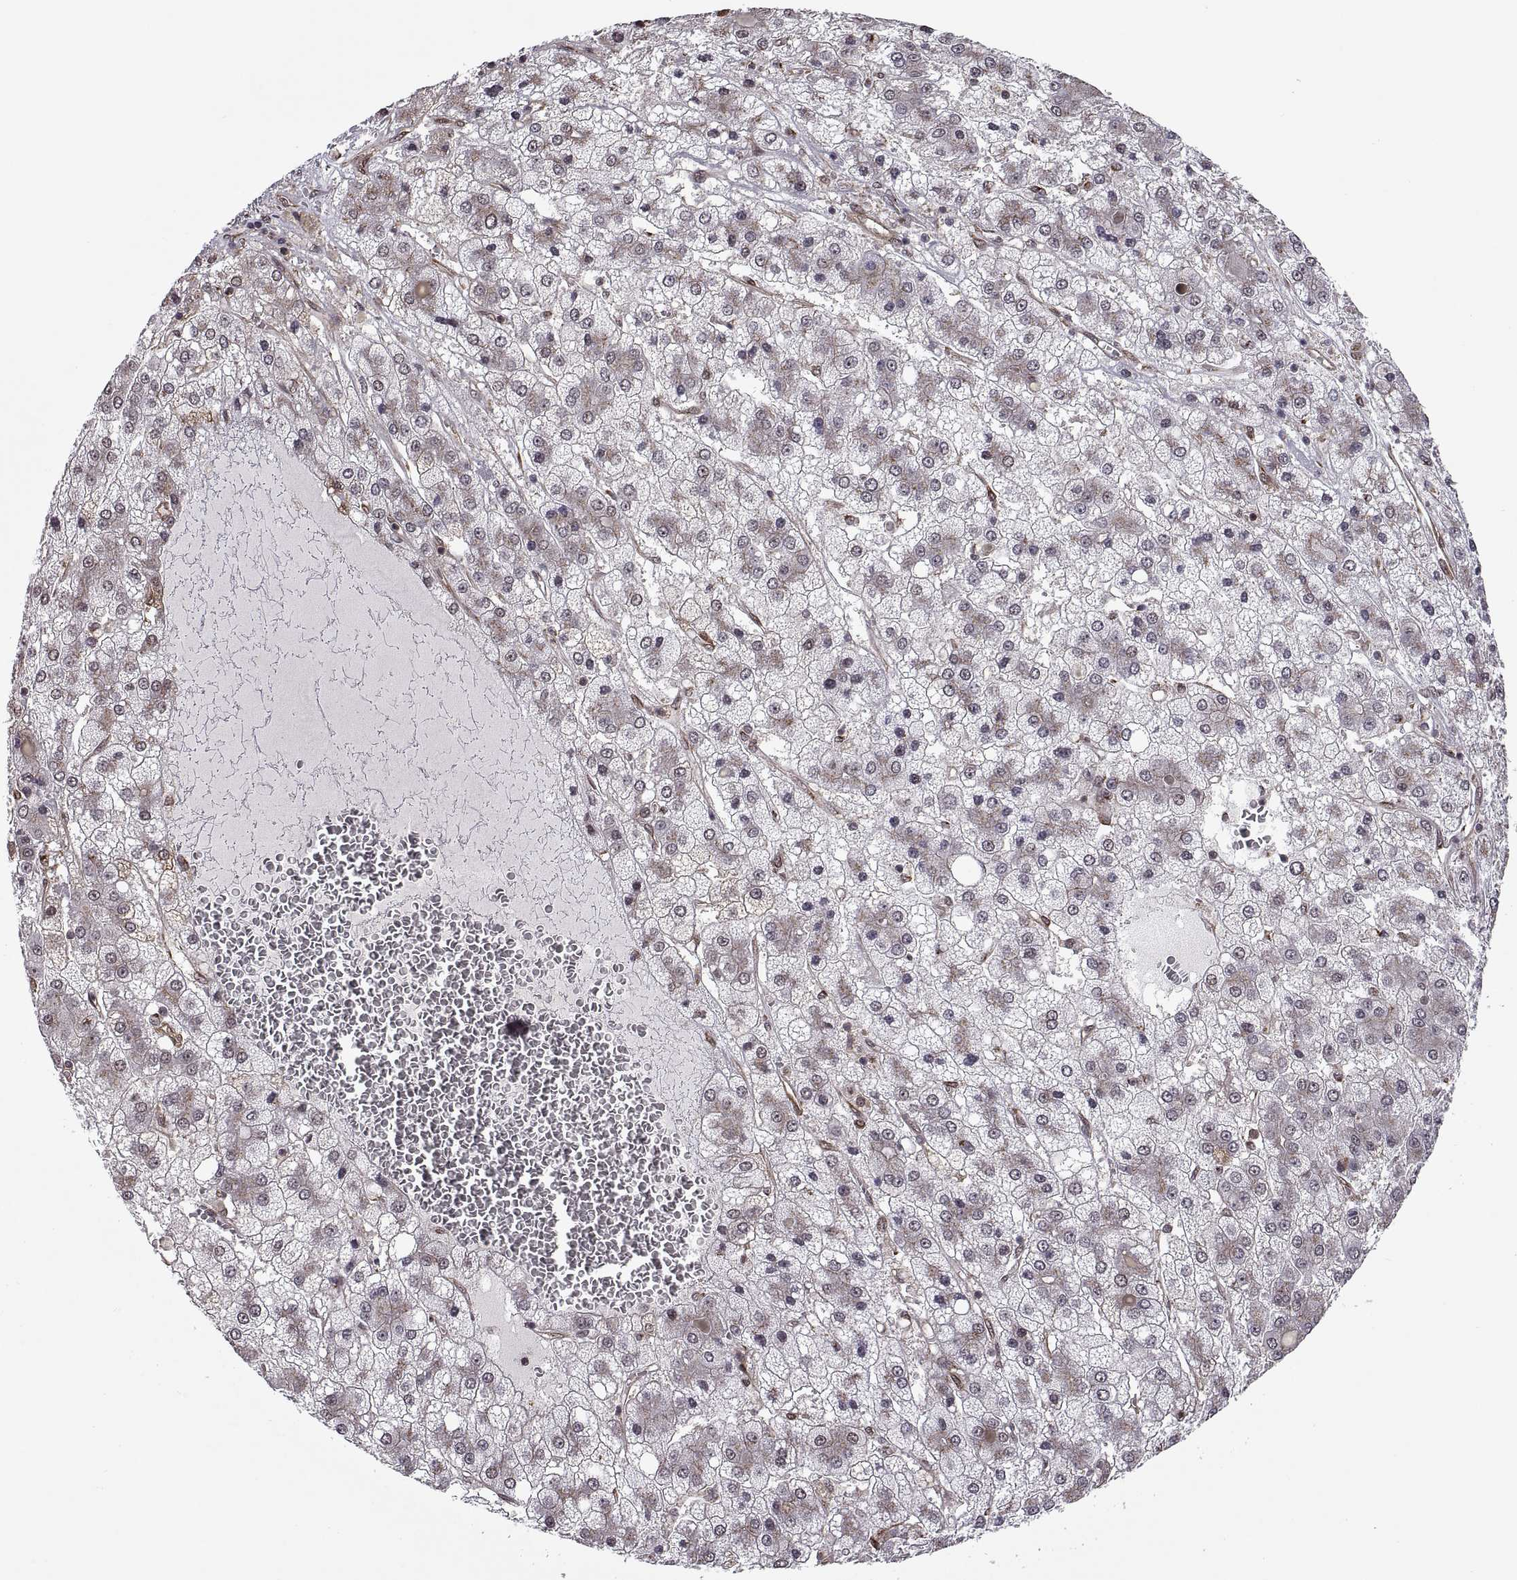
{"staining": {"intensity": "weak", "quantity": ">75%", "location": "cytoplasmic/membranous"}, "tissue": "liver cancer", "cell_type": "Tumor cells", "image_type": "cancer", "snomed": [{"axis": "morphology", "description": "Carcinoma, Hepatocellular, NOS"}, {"axis": "topography", "description": "Liver"}], "caption": "Weak cytoplasmic/membranous protein staining is identified in about >75% of tumor cells in liver cancer.", "gene": "ARRB1", "patient": {"sex": "male", "age": 73}}